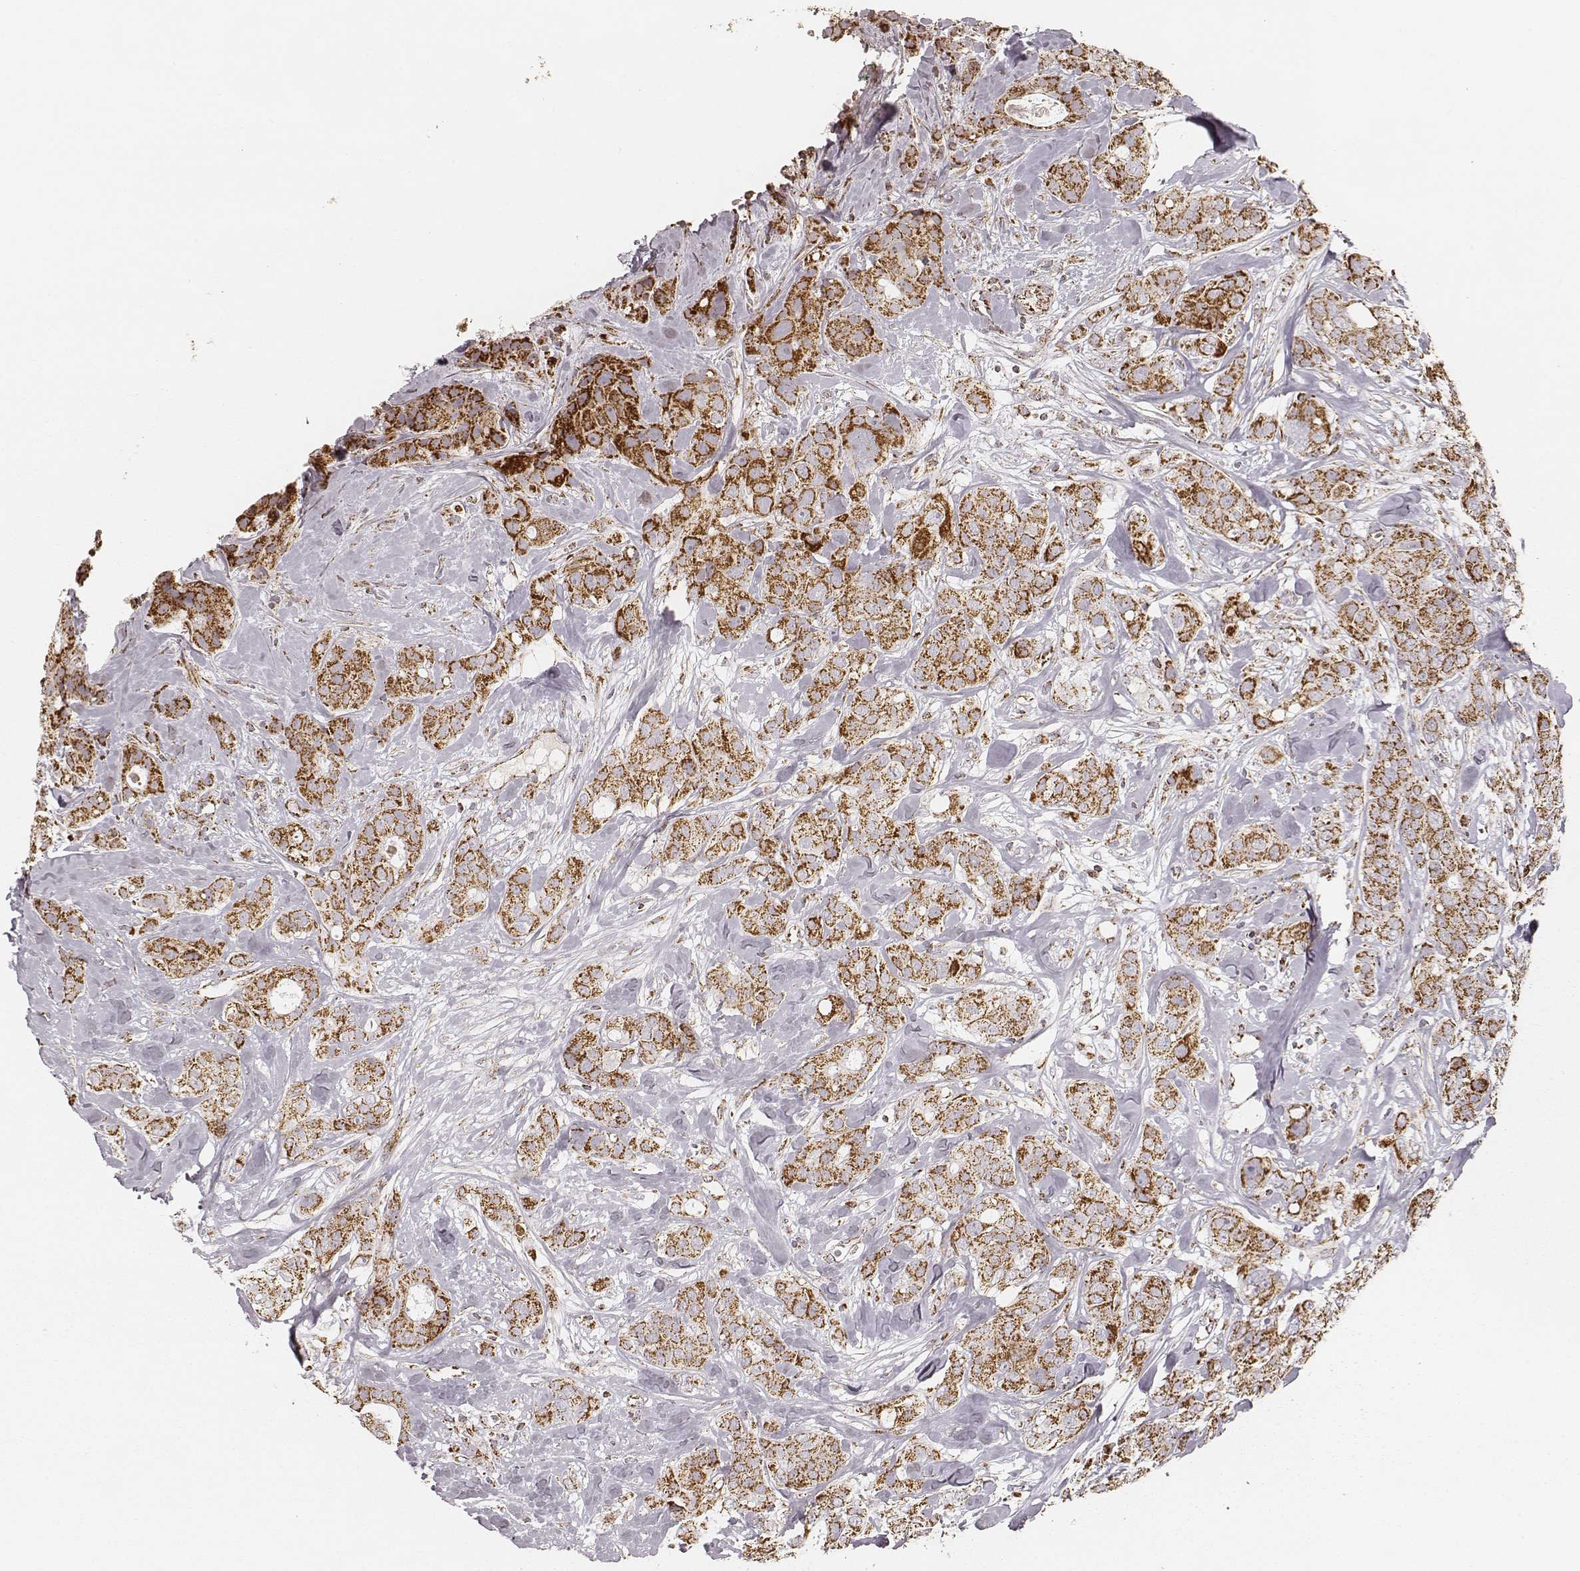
{"staining": {"intensity": "strong", "quantity": ">75%", "location": "cytoplasmic/membranous"}, "tissue": "breast cancer", "cell_type": "Tumor cells", "image_type": "cancer", "snomed": [{"axis": "morphology", "description": "Duct carcinoma"}, {"axis": "topography", "description": "Breast"}], "caption": "High-power microscopy captured an IHC micrograph of intraductal carcinoma (breast), revealing strong cytoplasmic/membranous expression in approximately >75% of tumor cells. (DAB (3,3'-diaminobenzidine) IHC, brown staining for protein, blue staining for nuclei).", "gene": "CS", "patient": {"sex": "female", "age": 43}}